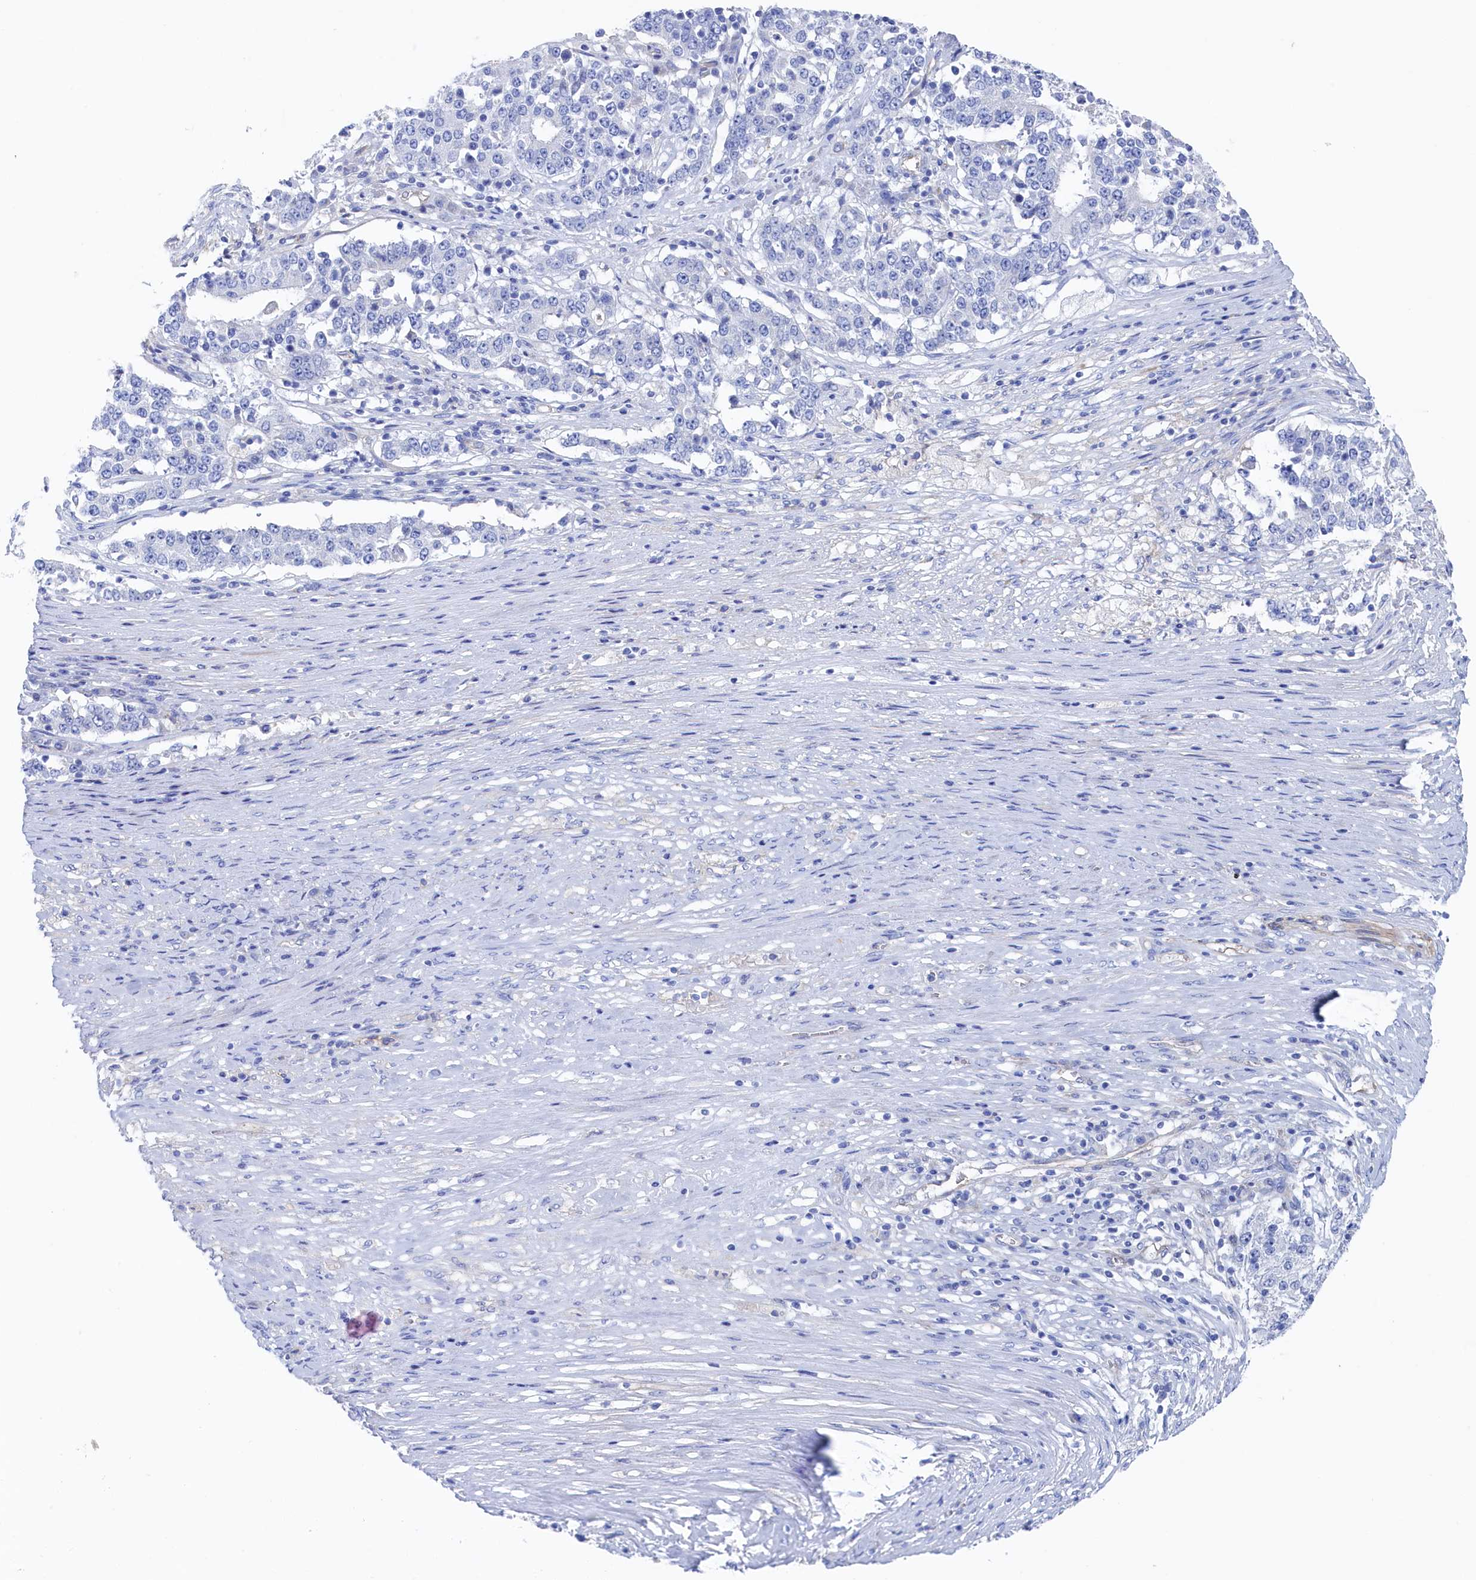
{"staining": {"intensity": "negative", "quantity": "none", "location": "none"}, "tissue": "stomach cancer", "cell_type": "Tumor cells", "image_type": "cancer", "snomed": [{"axis": "morphology", "description": "Adenocarcinoma, NOS"}, {"axis": "topography", "description": "Stomach"}], "caption": "DAB immunohistochemical staining of human stomach cancer exhibits no significant staining in tumor cells.", "gene": "TMOD2", "patient": {"sex": "male", "age": 59}}